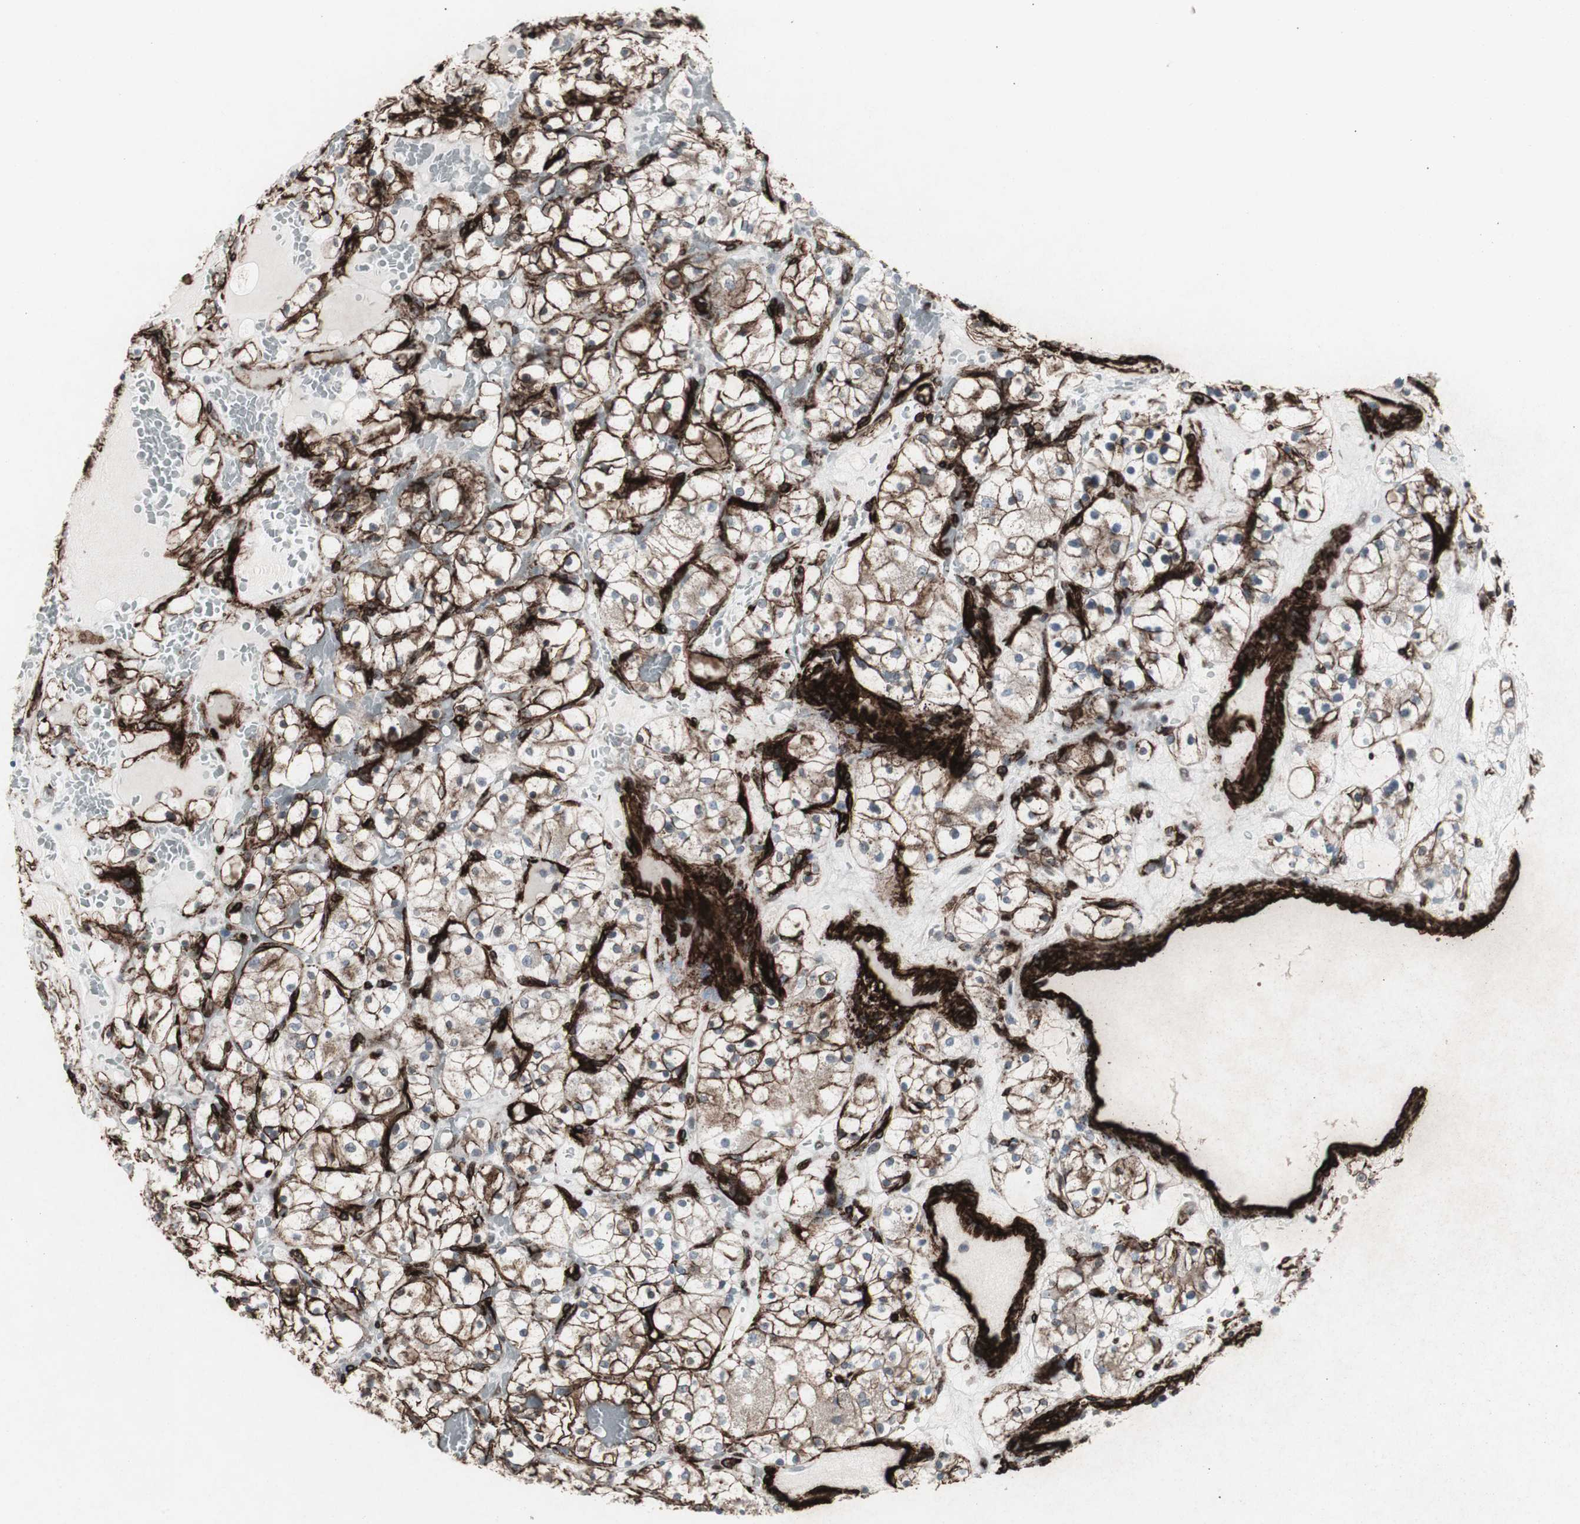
{"staining": {"intensity": "moderate", "quantity": ">75%", "location": "cytoplasmic/membranous"}, "tissue": "renal cancer", "cell_type": "Tumor cells", "image_type": "cancer", "snomed": [{"axis": "morphology", "description": "Adenocarcinoma, NOS"}, {"axis": "topography", "description": "Kidney"}], "caption": "Protein analysis of renal cancer (adenocarcinoma) tissue reveals moderate cytoplasmic/membranous expression in about >75% of tumor cells.", "gene": "PDGFA", "patient": {"sex": "female", "age": 60}}